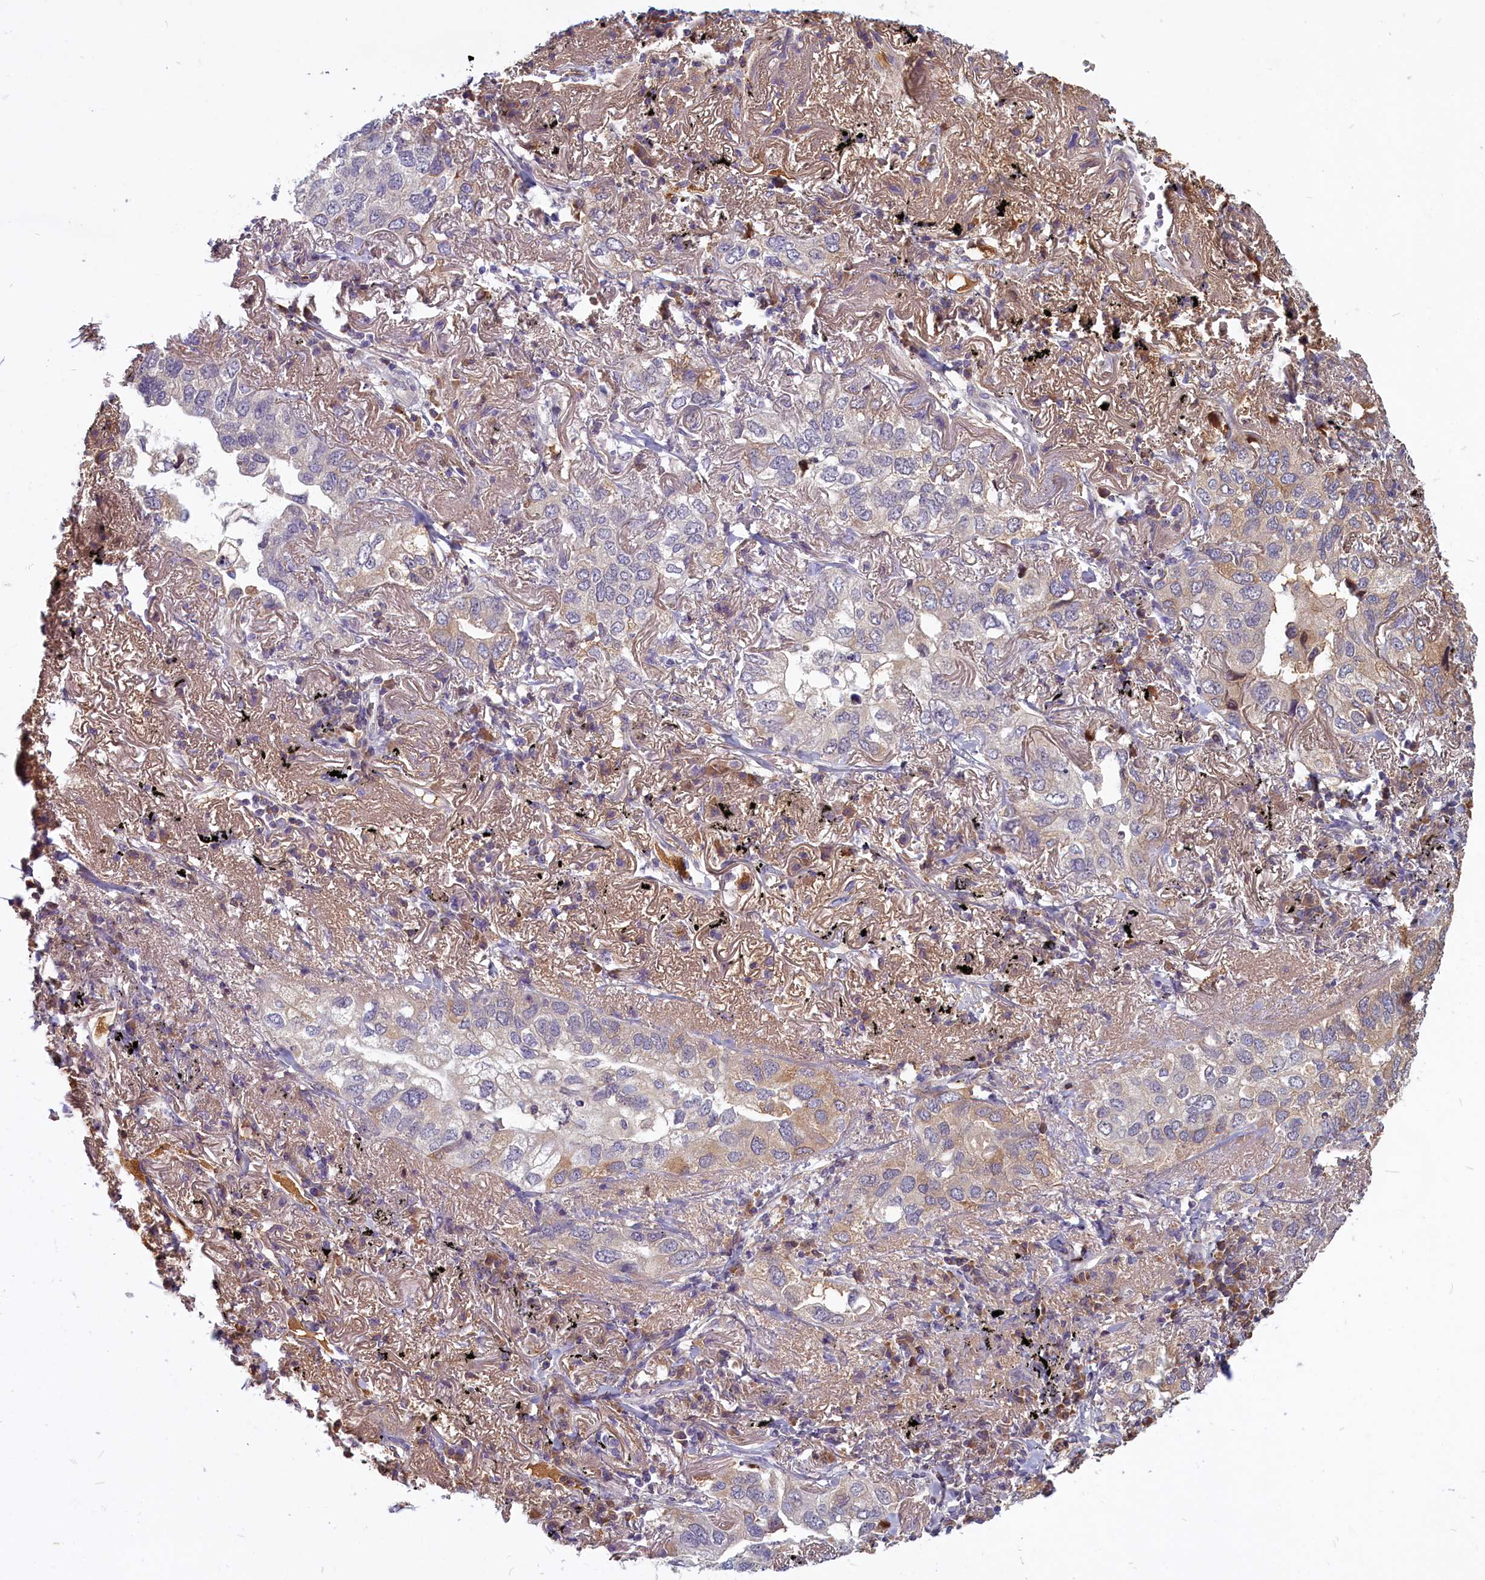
{"staining": {"intensity": "weak", "quantity": "<25%", "location": "cytoplasmic/membranous"}, "tissue": "lung cancer", "cell_type": "Tumor cells", "image_type": "cancer", "snomed": [{"axis": "morphology", "description": "Adenocarcinoma, NOS"}, {"axis": "topography", "description": "Lung"}], "caption": "Tumor cells are negative for brown protein staining in lung cancer (adenocarcinoma).", "gene": "SV2C", "patient": {"sex": "male", "age": 65}}